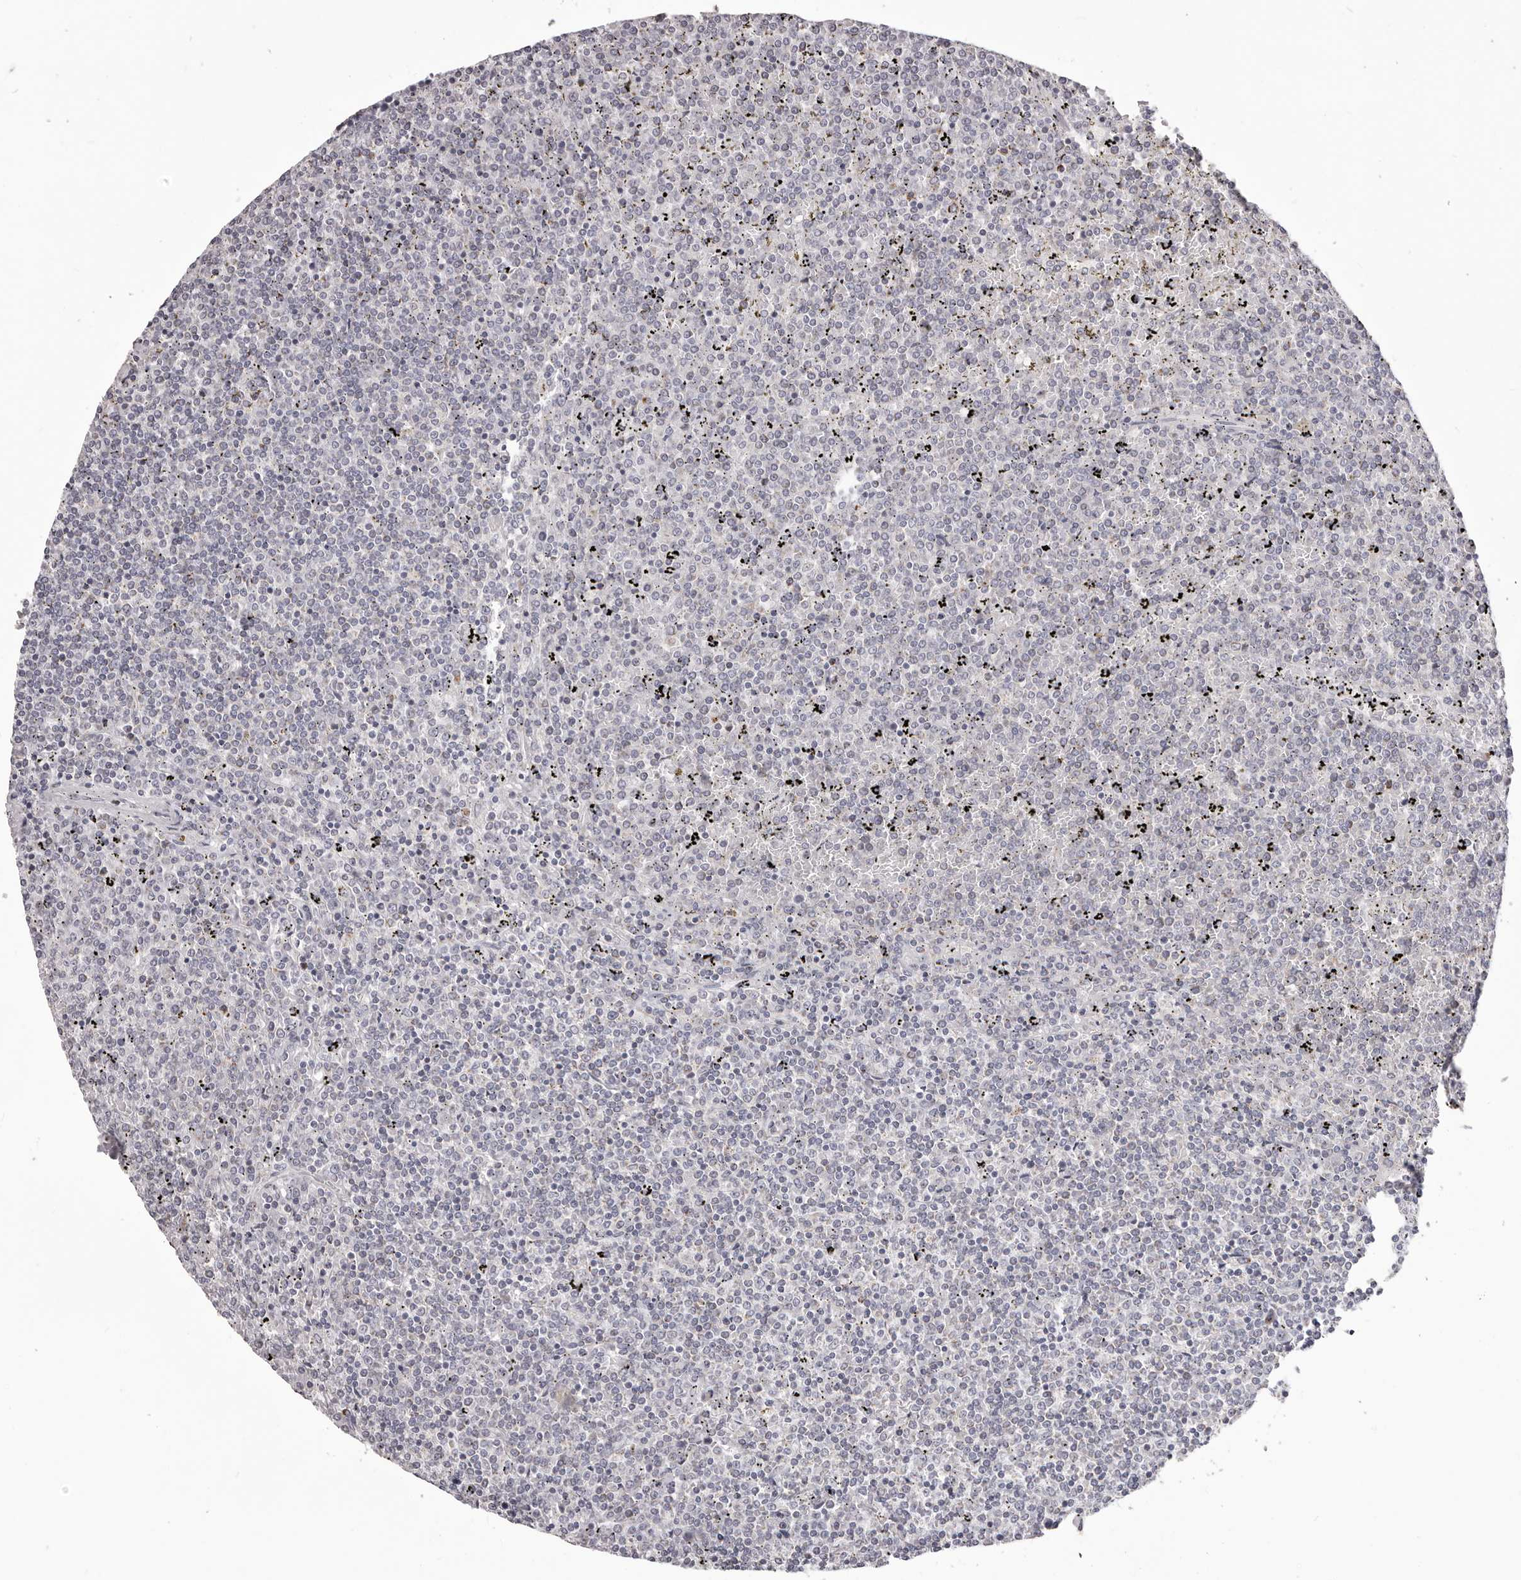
{"staining": {"intensity": "negative", "quantity": "none", "location": "none"}, "tissue": "lymphoma", "cell_type": "Tumor cells", "image_type": "cancer", "snomed": [{"axis": "morphology", "description": "Malignant lymphoma, non-Hodgkin's type, Low grade"}, {"axis": "topography", "description": "Spleen"}], "caption": "High magnification brightfield microscopy of lymphoma stained with DAB (3,3'-diaminobenzidine) (brown) and counterstained with hematoxylin (blue): tumor cells show no significant staining.", "gene": "PRMT2", "patient": {"sex": "female", "age": 19}}